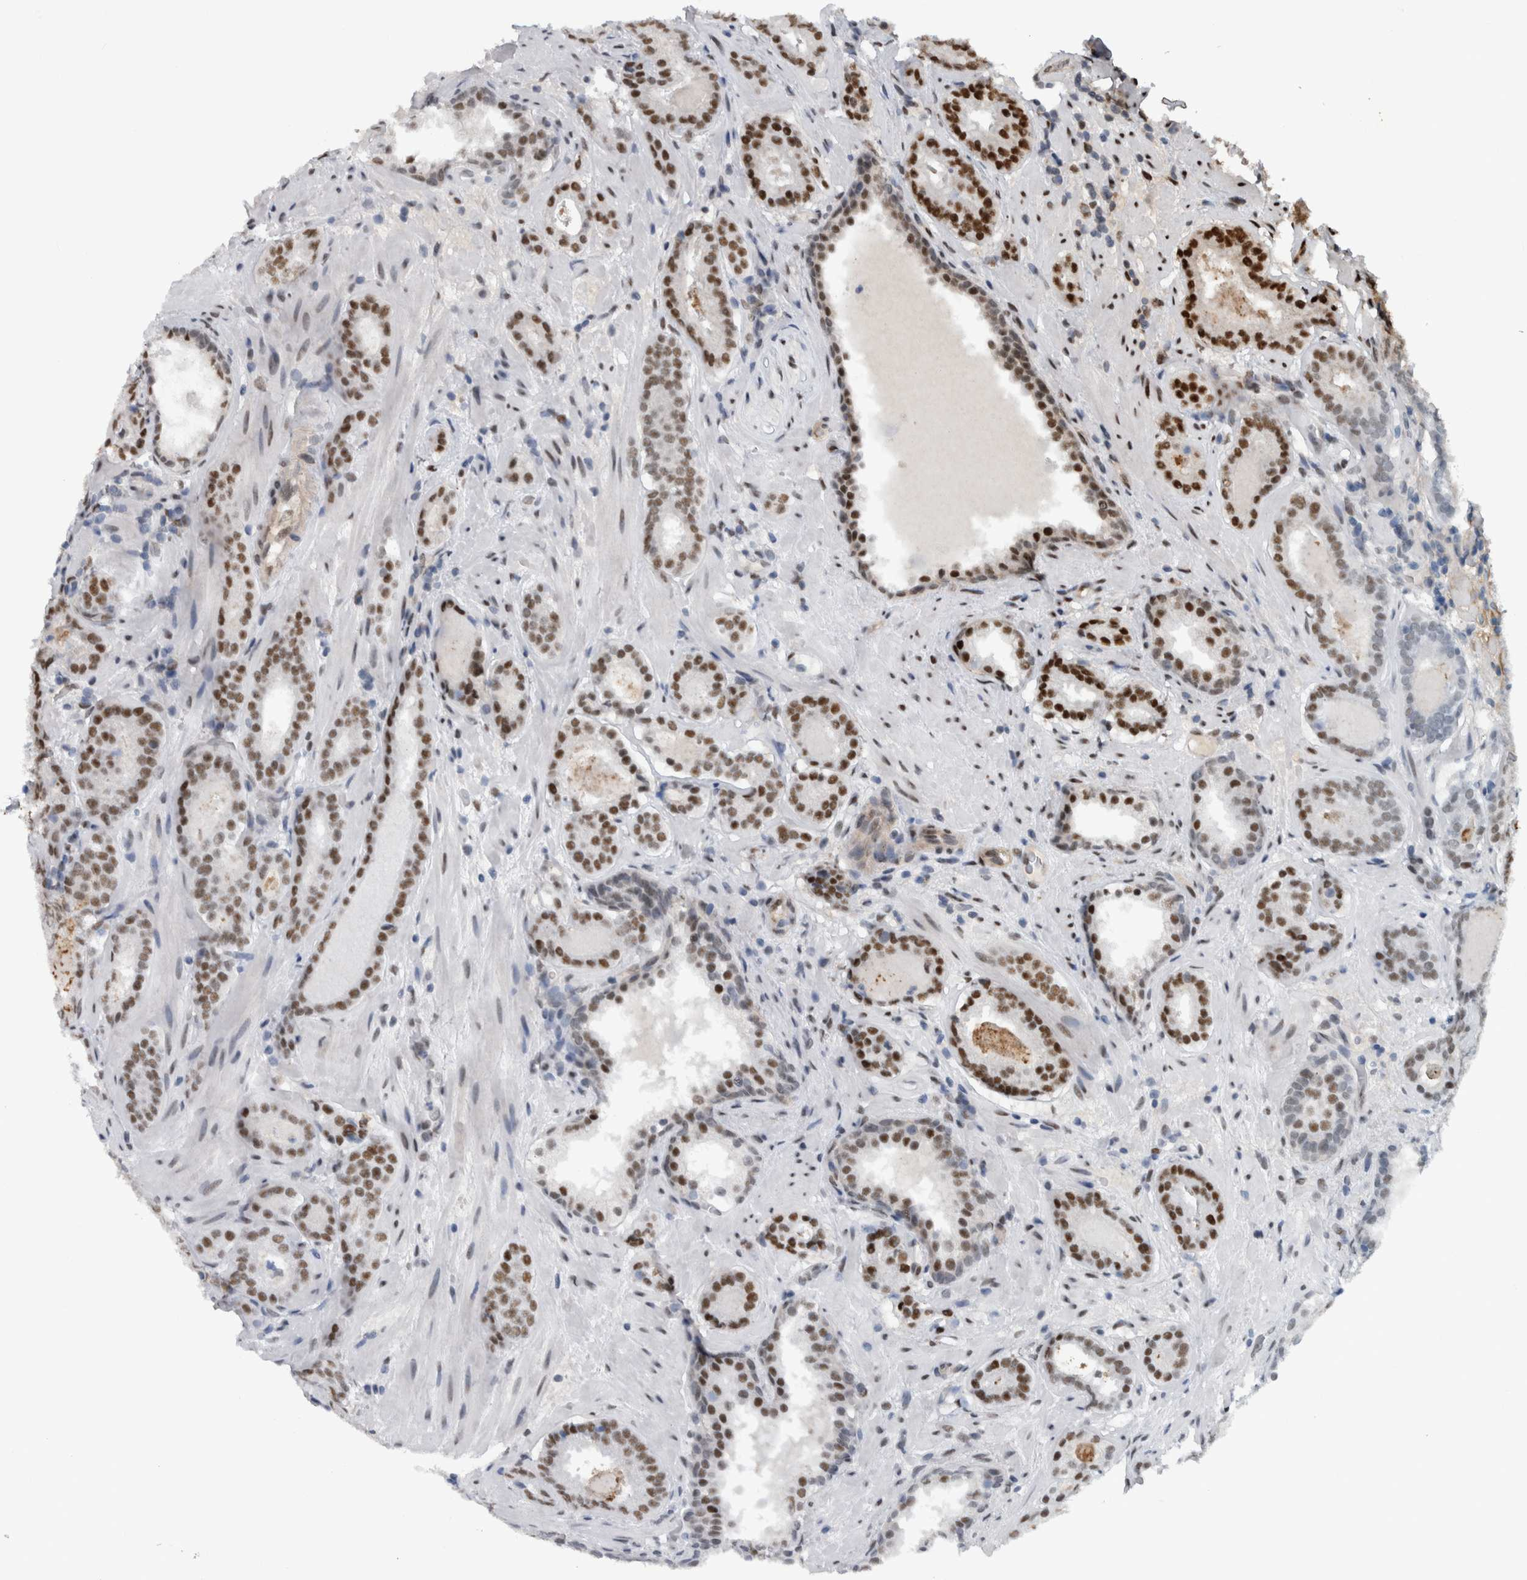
{"staining": {"intensity": "strong", "quantity": ">75%", "location": "nuclear"}, "tissue": "prostate cancer", "cell_type": "Tumor cells", "image_type": "cancer", "snomed": [{"axis": "morphology", "description": "Adenocarcinoma, Low grade"}, {"axis": "topography", "description": "Prostate"}], "caption": "Immunohistochemistry of human prostate cancer (adenocarcinoma (low-grade)) reveals high levels of strong nuclear positivity in about >75% of tumor cells.", "gene": "FAM135B", "patient": {"sex": "male", "age": 69}}